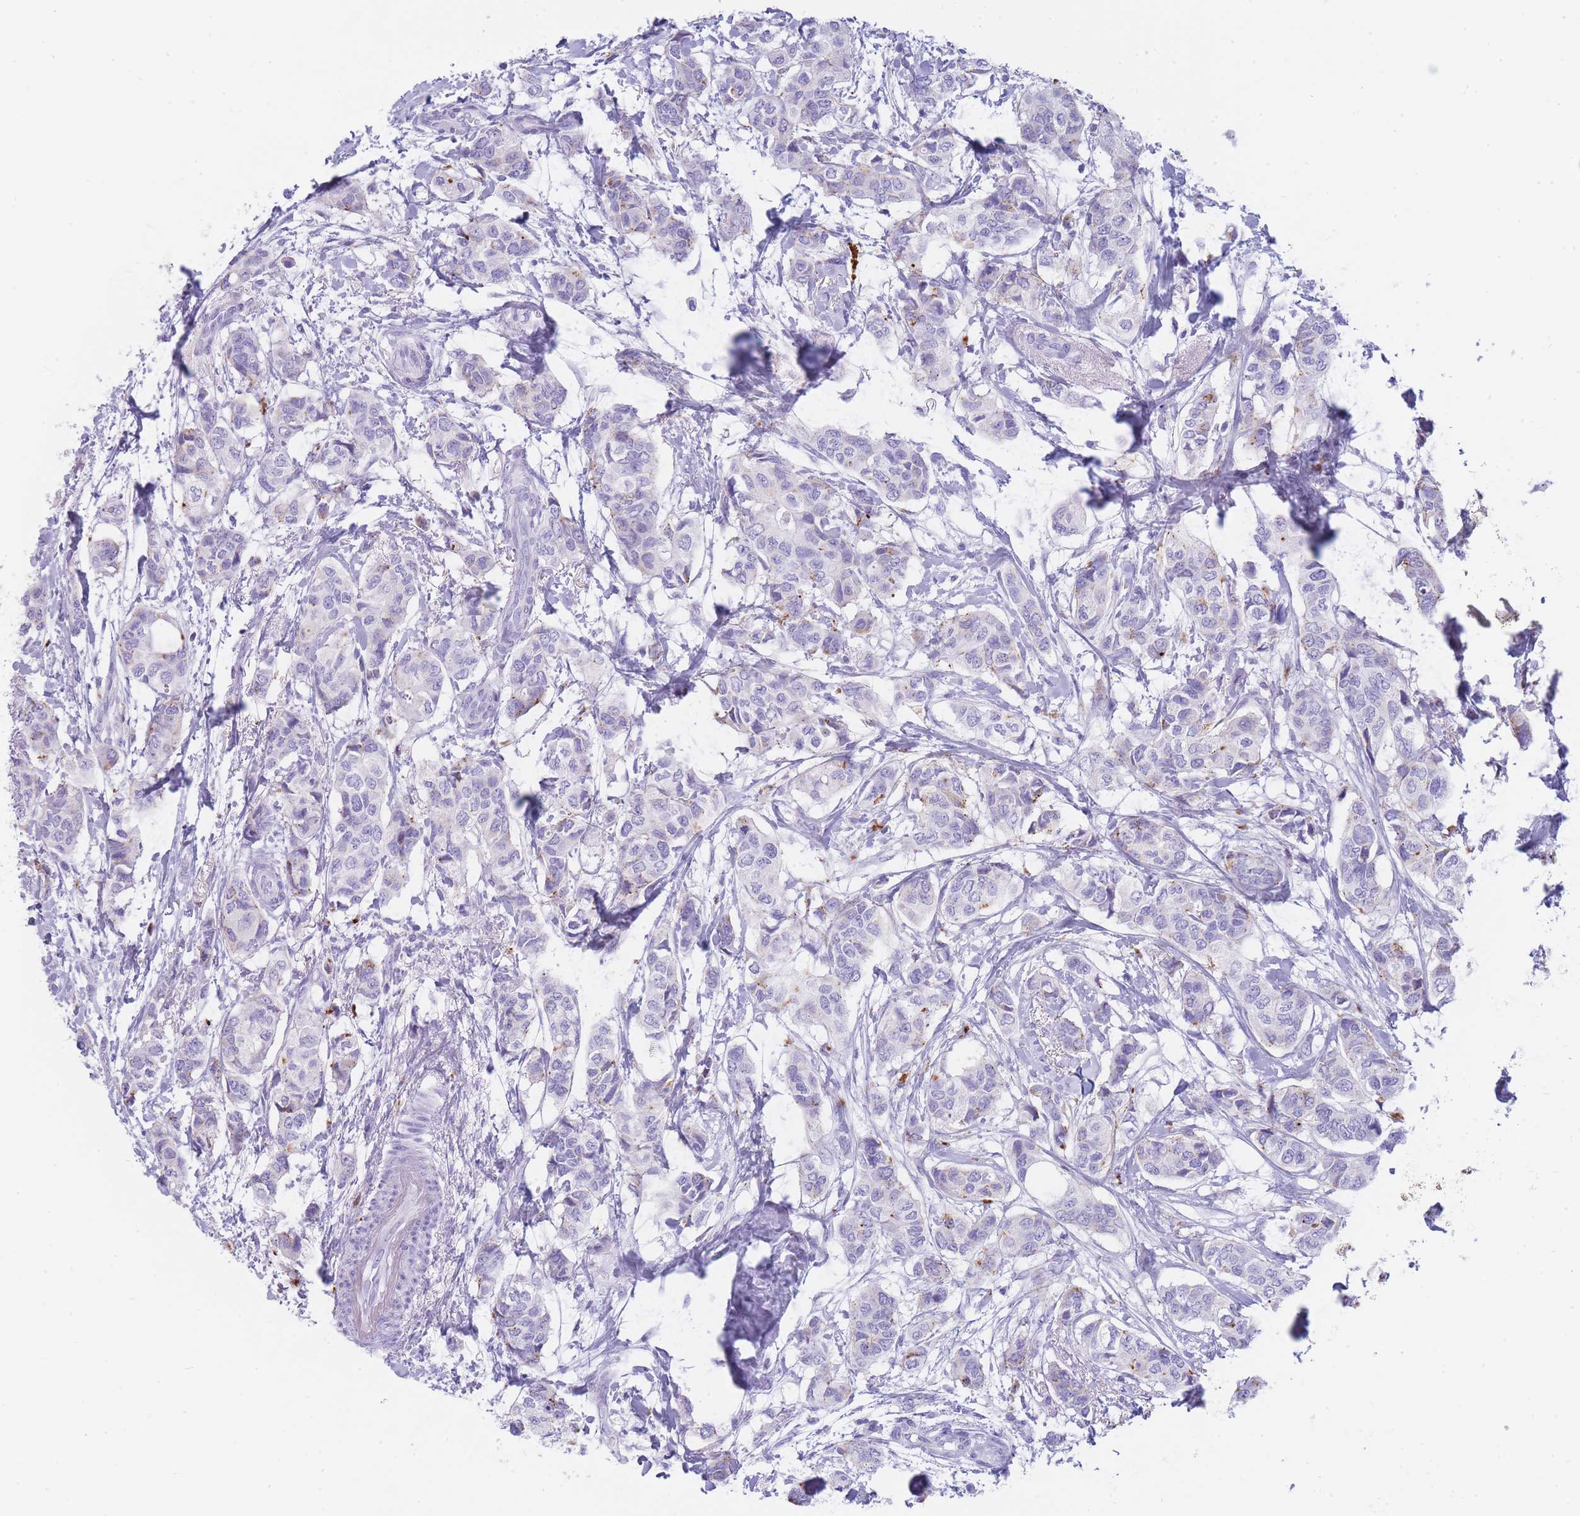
{"staining": {"intensity": "moderate", "quantity": "<25%", "location": "cytoplasmic/membranous"}, "tissue": "breast cancer", "cell_type": "Tumor cells", "image_type": "cancer", "snomed": [{"axis": "morphology", "description": "Lobular carcinoma"}, {"axis": "topography", "description": "Breast"}], "caption": "The photomicrograph displays staining of breast lobular carcinoma, revealing moderate cytoplasmic/membranous protein staining (brown color) within tumor cells.", "gene": "GAA", "patient": {"sex": "female", "age": 51}}